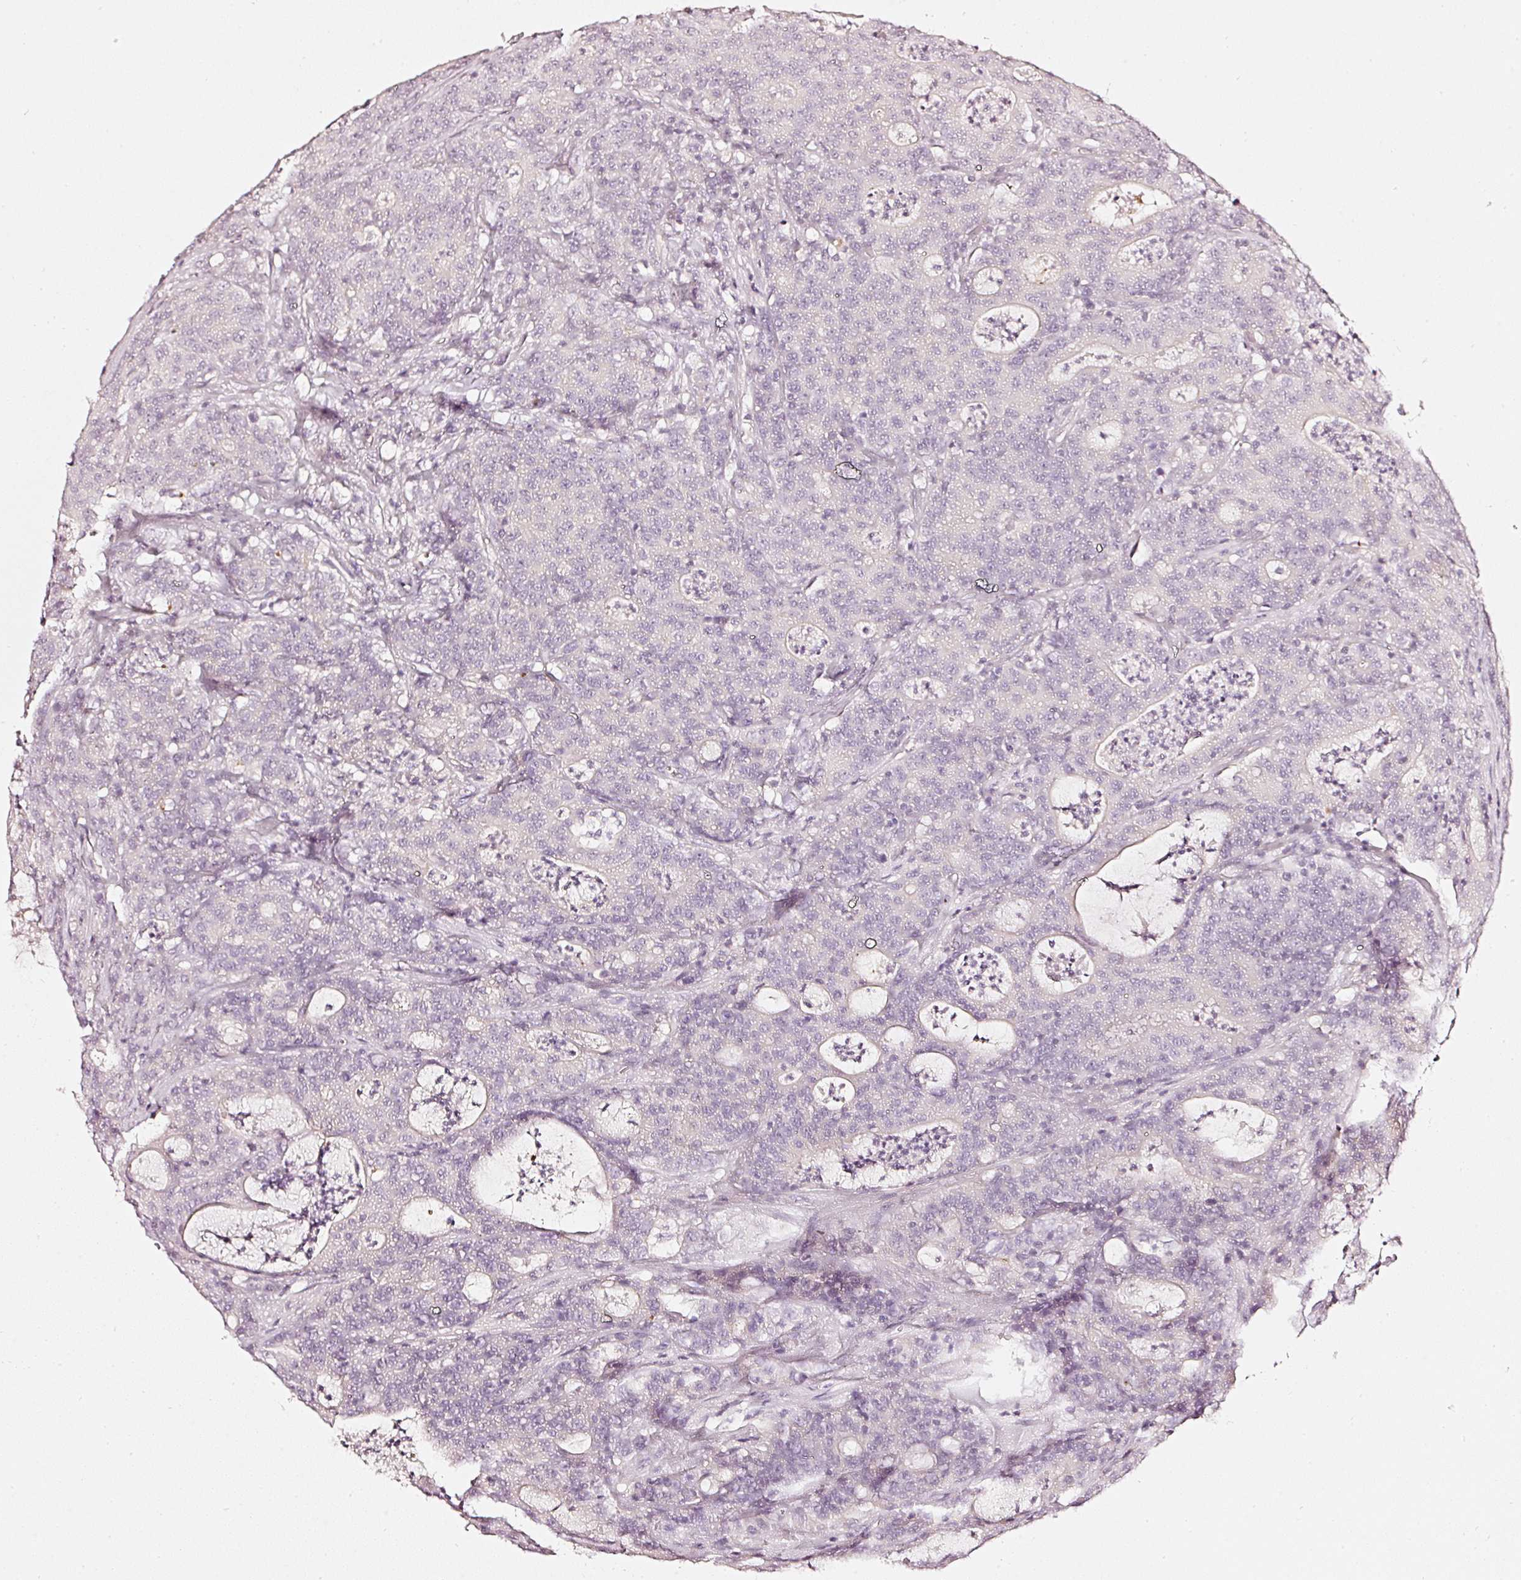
{"staining": {"intensity": "negative", "quantity": "none", "location": "none"}, "tissue": "colorectal cancer", "cell_type": "Tumor cells", "image_type": "cancer", "snomed": [{"axis": "morphology", "description": "Adenocarcinoma, NOS"}, {"axis": "topography", "description": "Colon"}], "caption": "This is an IHC micrograph of human colorectal cancer (adenocarcinoma). There is no expression in tumor cells.", "gene": "CNP", "patient": {"sex": "male", "age": 83}}